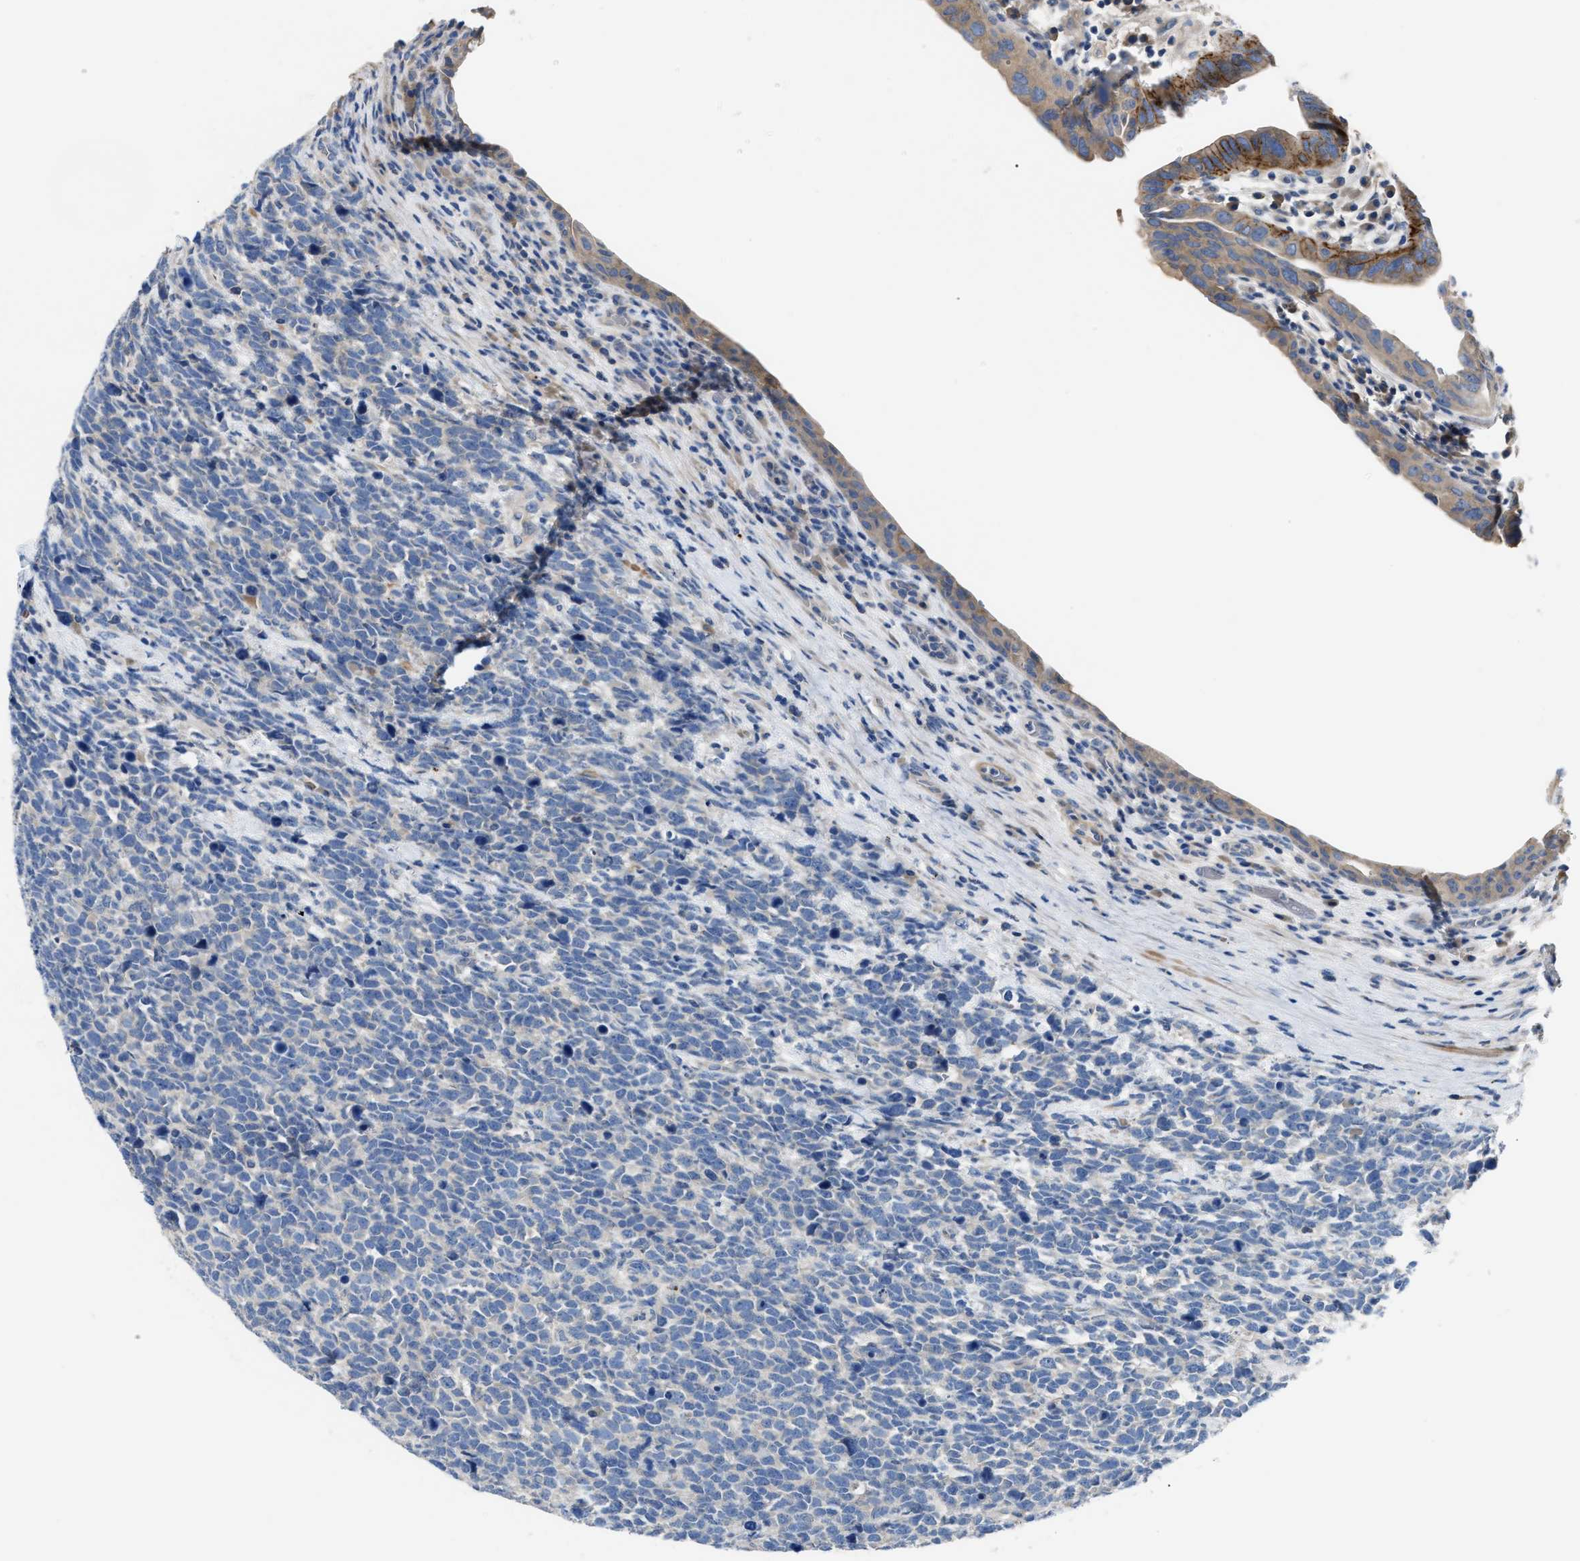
{"staining": {"intensity": "moderate", "quantity": "<25%", "location": "cytoplasmic/membranous"}, "tissue": "urothelial cancer", "cell_type": "Tumor cells", "image_type": "cancer", "snomed": [{"axis": "morphology", "description": "Urothelial carcinoma, High grade"}, {"axis": "topography", "description": "Urinary bladder"}], "caption": "The photomicrograph exhibits immunohistochemical staining of urothelial carcinoma (high-grade). There is moderate cytoplasmic/membranous positivity is identified in about <25% of tumor cells.", "gene": "DHX58", "patient": {"sex": "female", "age": 82}}